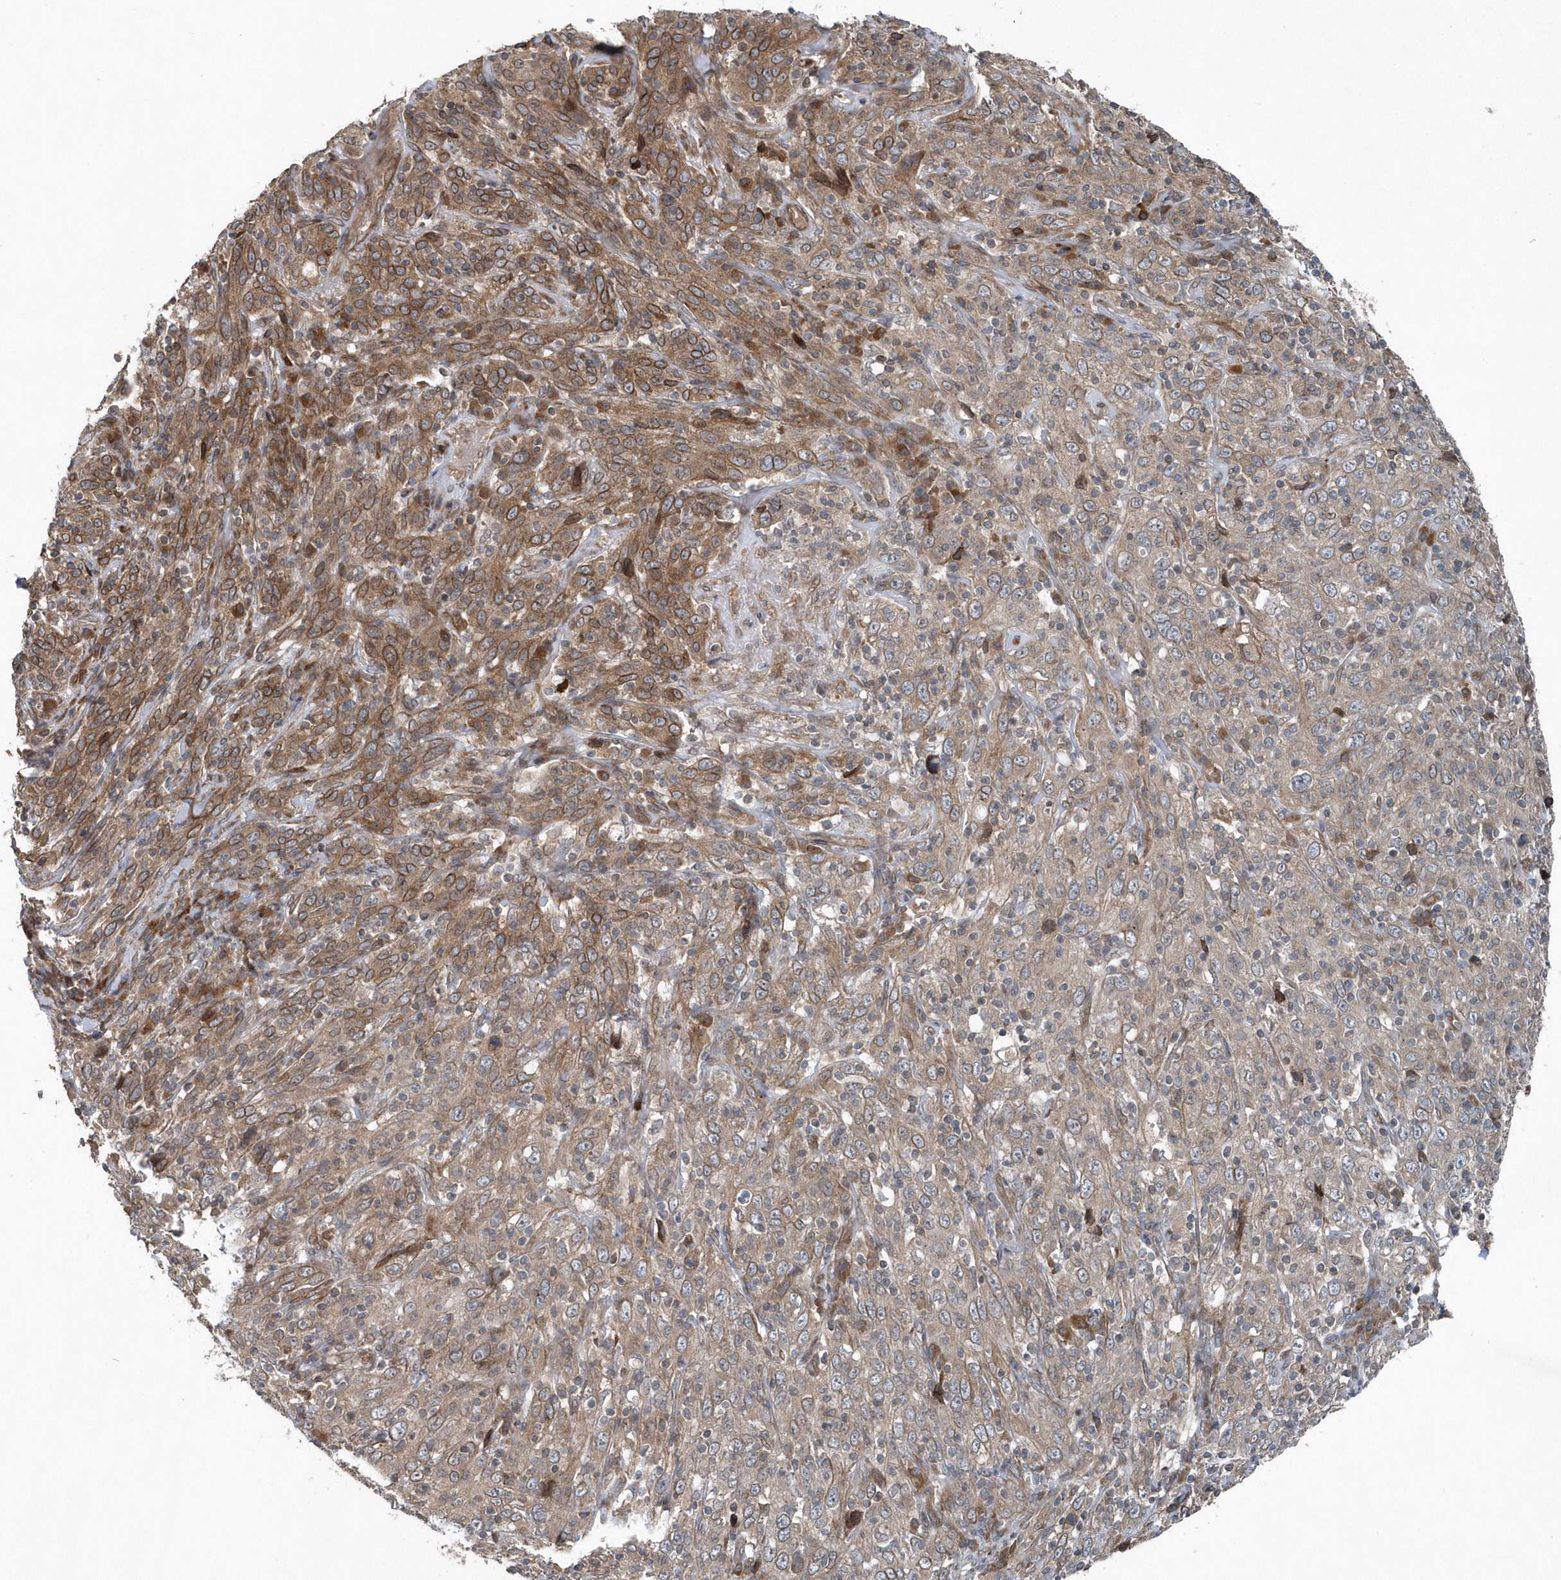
{"staining": {"intensity": "moderate", "quantity": "25%-75%", "location": "cytoplasmic/membranous"}, "tissue": "cervical cancer", "cell_type": "Tumor cells", "image_type": "cancer", "snomed": [{"axis": "morphology", "description": "Squamous cell carcinoma, NOS"}, {"axis": "topography", "description": "Cervix"}], "caption": "Brown immunohistochemical staining in human cervical cancer (squamous cell carcinoma) demonstrates moderate cytoplasmic/membranous expression in about 25%-75% of tumor cells. The protein is shown in brown color, while the nuclei are stained blue.", "gene": "MCC", "patient": {"sex": "female", "age": 46}}